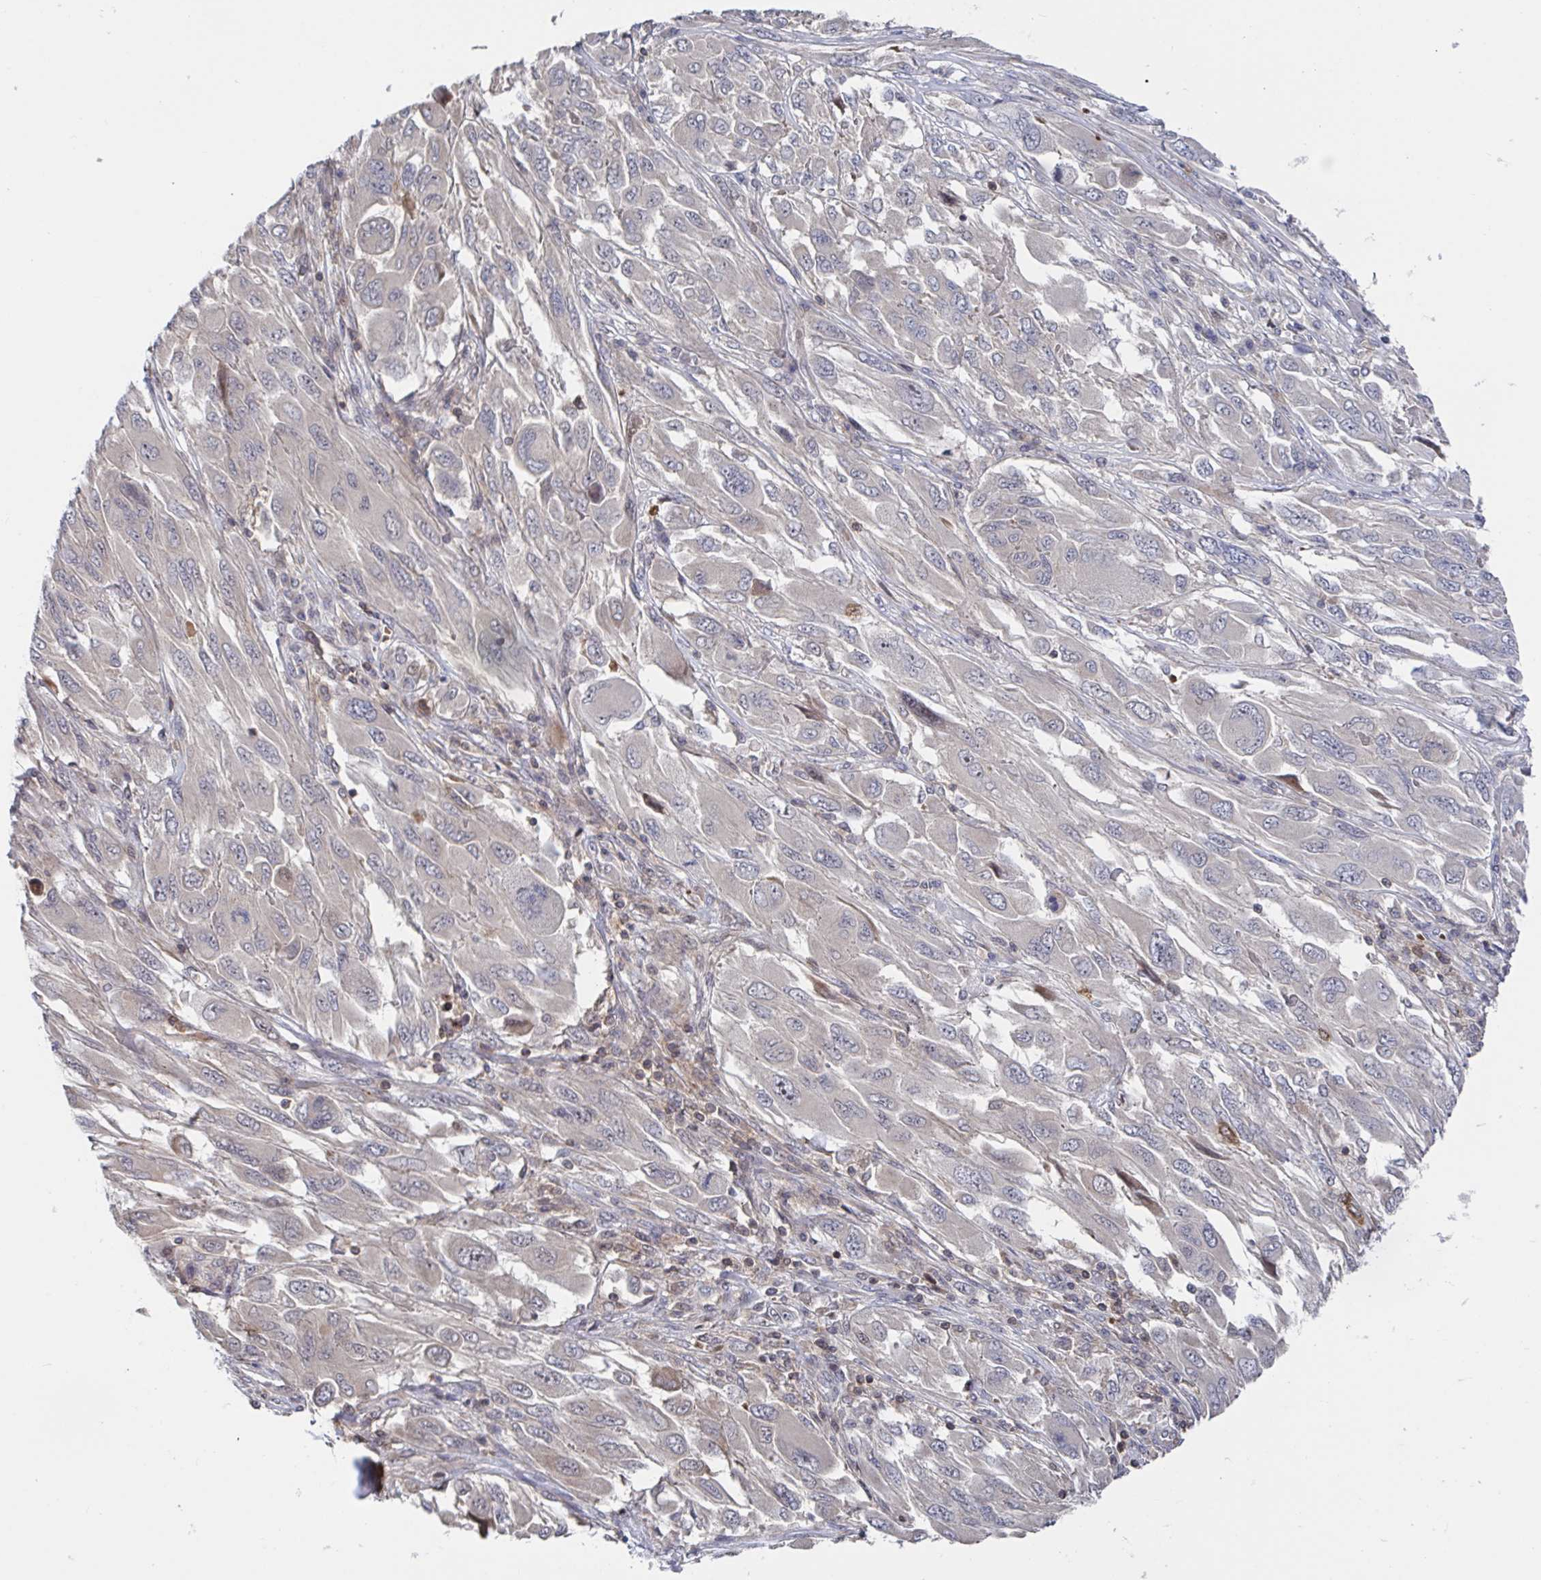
{"staining": {"intensity": "negative", "quantity": "none", "location": "none"}, "tissue": "melanoma", "cell_type": "Tumor cells", "image_type": "cancer", "snomed": [{"axis": "morphology", "description": "Malignant melanoma, NOS"}, {"axis": "topography", "description": "Skin"}], "caption": "Tumor cells are negative for protein expression in human malignant melanoma. (Immunohistochemistry, brightfield microscopy, high magnification).", "gene": "DHRS12", "patient": {"sex": "female", "age": 91}}